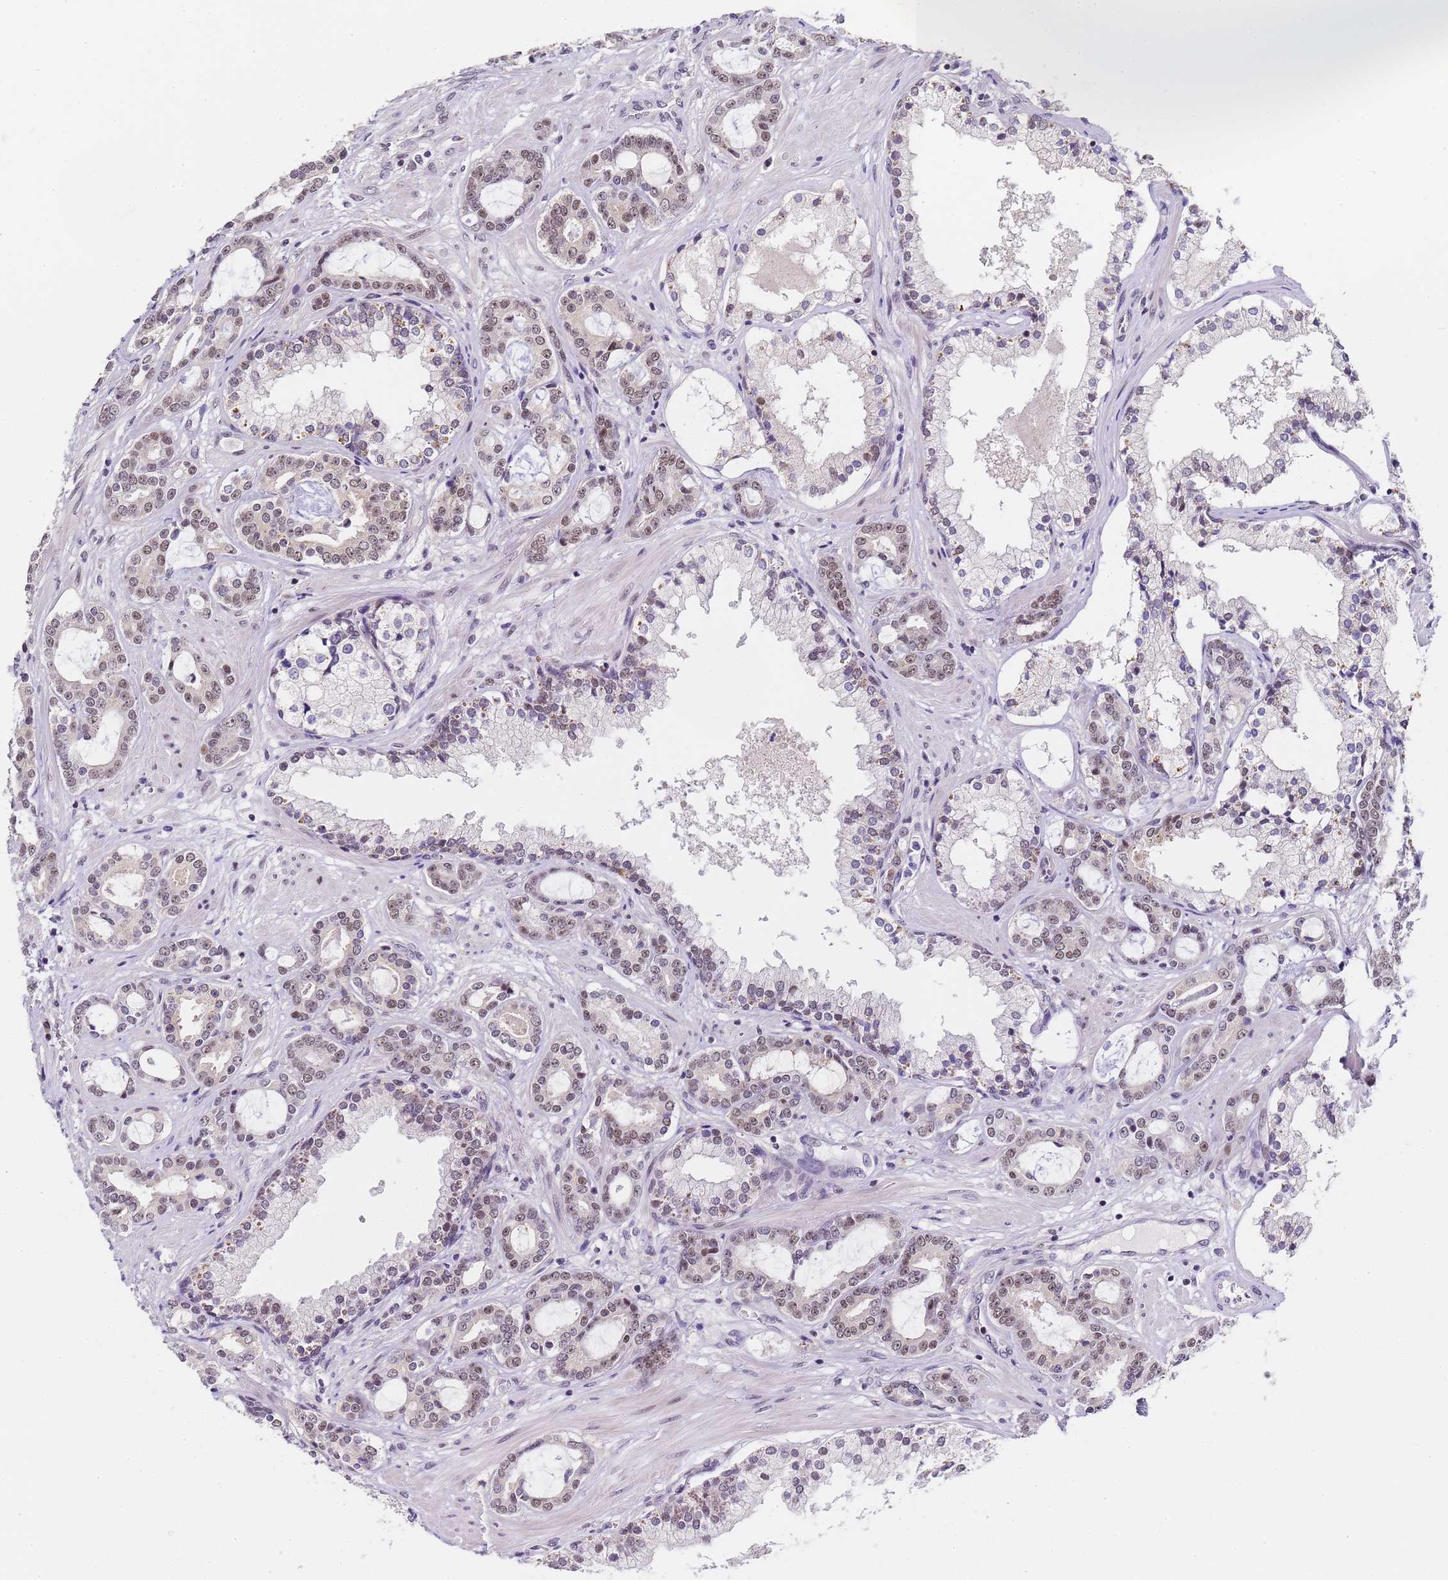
{"staining": {"intensity": "weak", "quantity": "<25%", "location": "nuclear"}, "tissue": "prostate cancer", "cell_type": "Tumor cells", "image_type": "cancer", "snomed": [{"axis": "morphology", "description": "Adenocarcinoma, High grade"}, {"axis": "topography", "description": "Prostate"}], "caption": "Tumor cells show no significant staining in prostate cancer (adenocarcinoma (high-grade)). (DAB (3,3'-diaminobenzidine) immunohistochemistry visualized using brightfield microscopy, high magnification).", "gene": "FNBP4", "patient": {"sex": "male", "age": 58}}